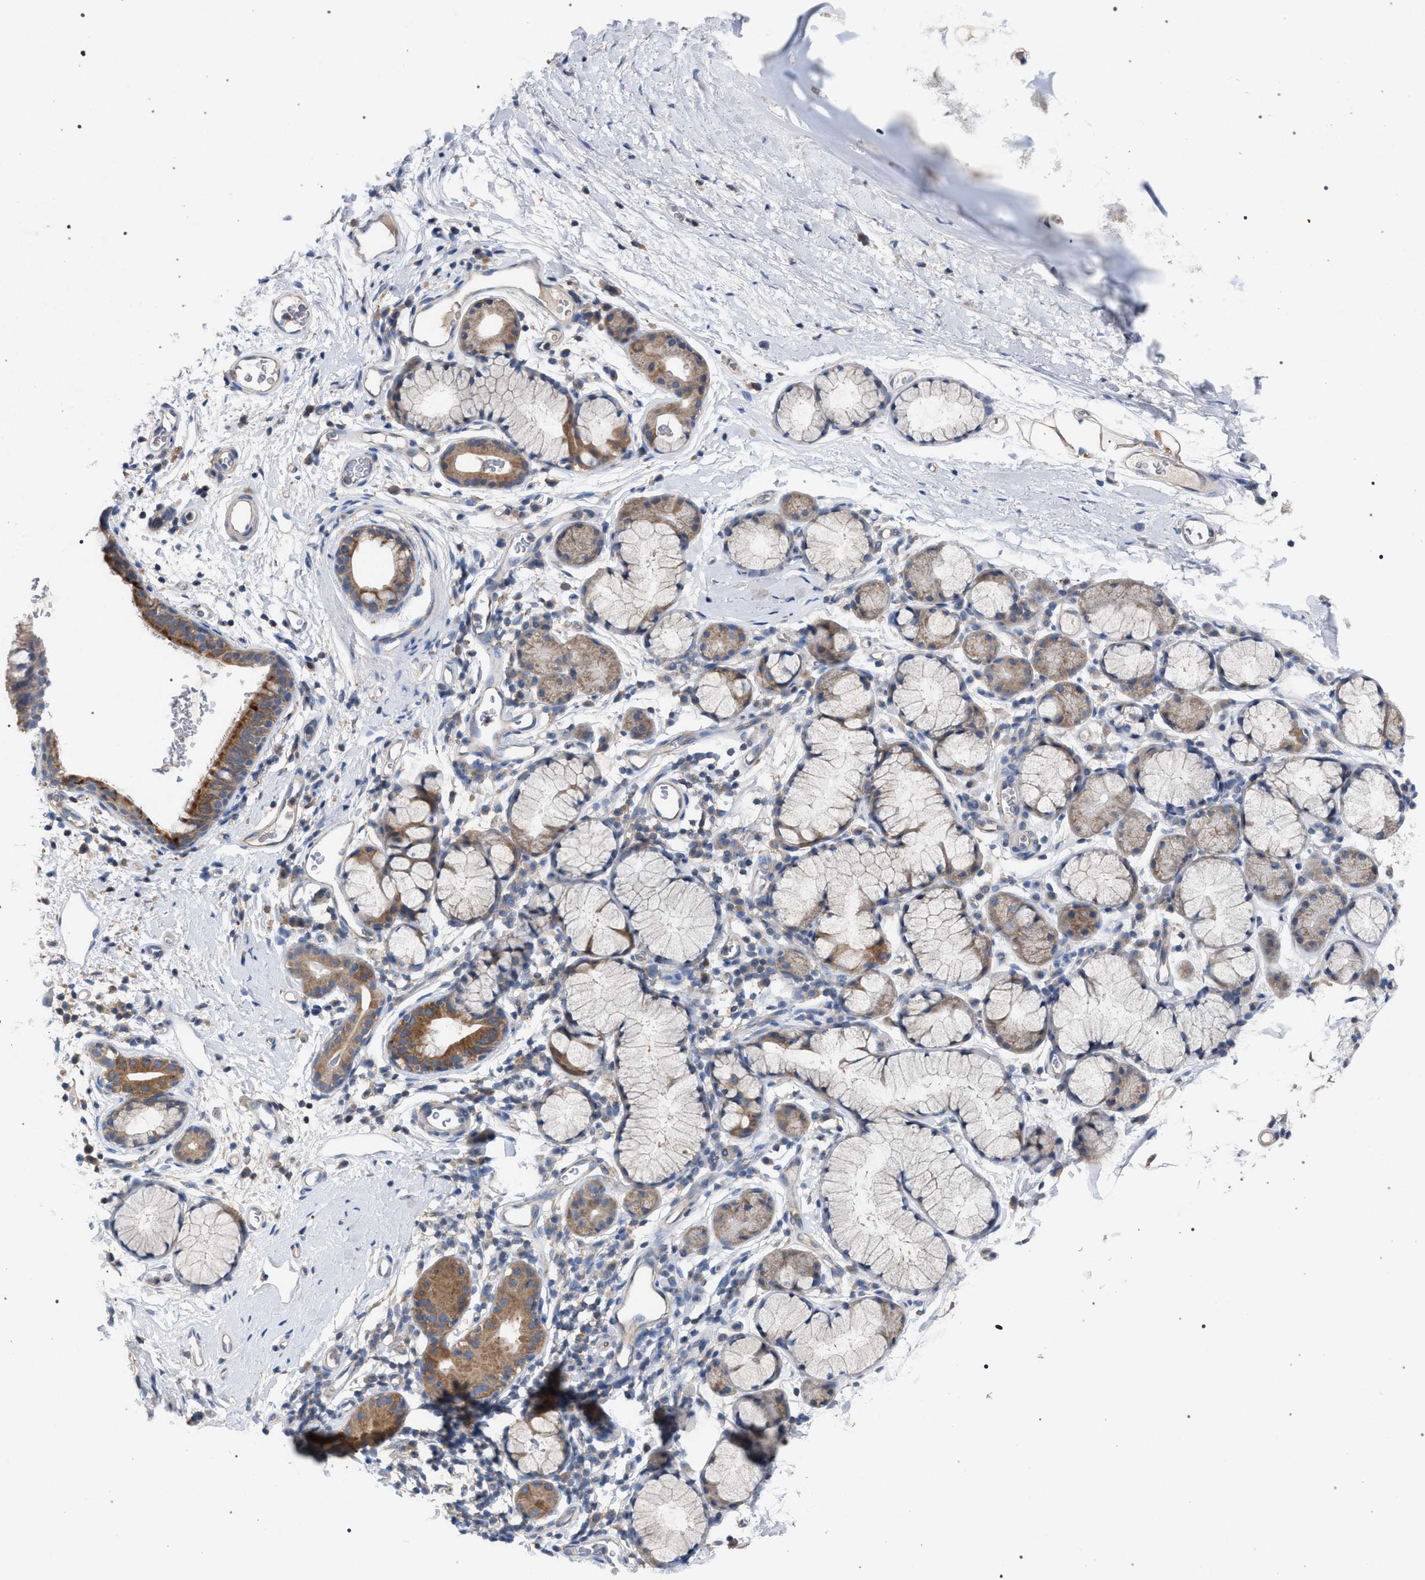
{"staining": {"intensity": "moderate", "quantity": ">75%", "location": "cytoplasmic/membranous"}, "tissue": "bronchus", "cell_type": "Respiratory epithelial cells", "image_type": "normal", "snomed": [{"axis": "morphology", "description": "Normal tissue, NOS"}, {"axis": "topography", "description": "Cartilage tissue"}, {"axis": "topography", "description": "Bronchus"}], "caption": "Protein staining of unremarkable bronchus exhibits moderate cytoplasmic/membranous expression in approximately >75% of respiratory epithelial cells. (IHC, brightfield microscopy, high magnification).", "gene": "VPS13A", "patient": {"sex": "female", "age": 53}}